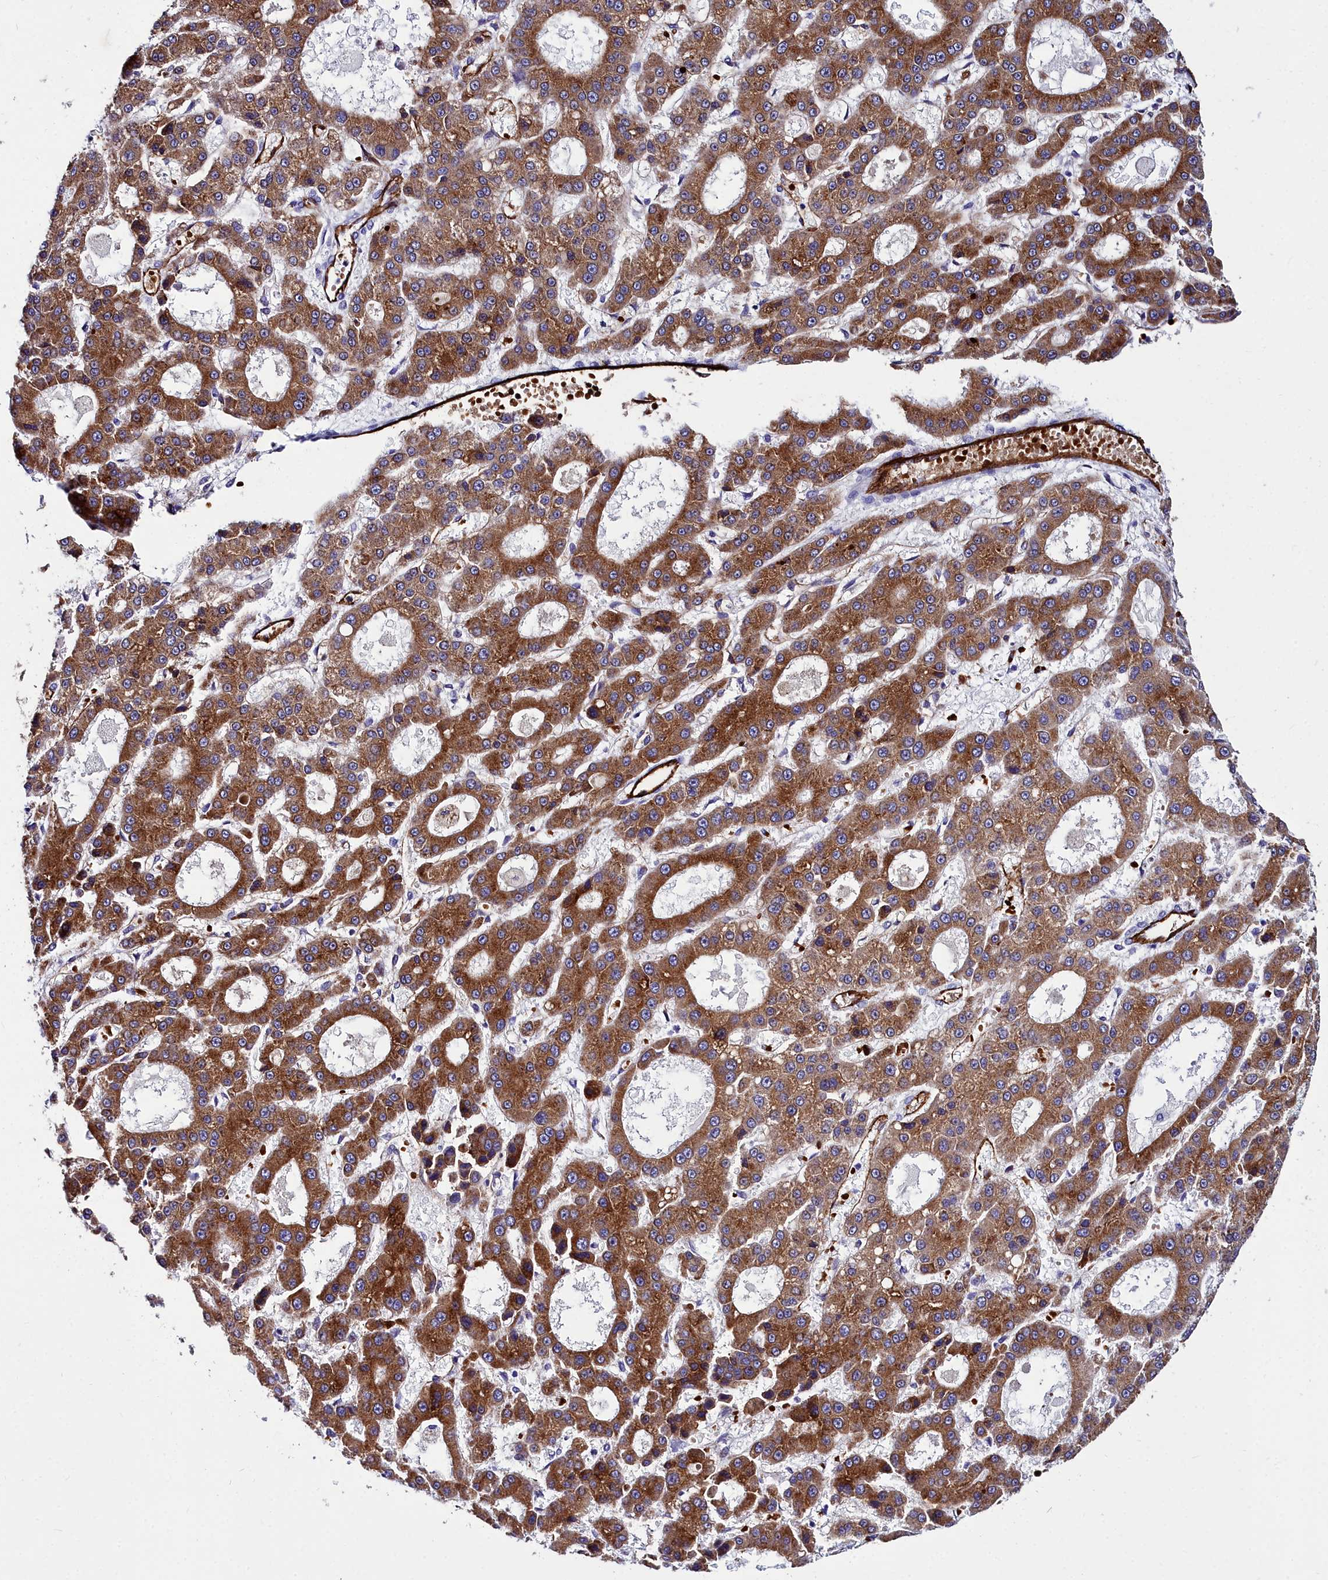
{"staining": {"intensity": "moderate", "quantity": ">75%", "location": "cytoplasmic/membranous"}, "tissue": "liver cancer", "cell_type": "Tumor cells", "image_type": "cancer", "snomed": [{"axis": "morphology", "description": "Carcinoma, Hepatocellular, NOS"}, {"axis": "topography", "description": "Liver"}], "caption": "About >75% of tumor cells in human liver cancer (hepatocellular carcinoma) display moderate cytoplasmic/membranous protein staining as visualized by brown immunohistochemical staining.", "gene": "CYP4F11", "patient": {"sex": "male", "age": 70}}